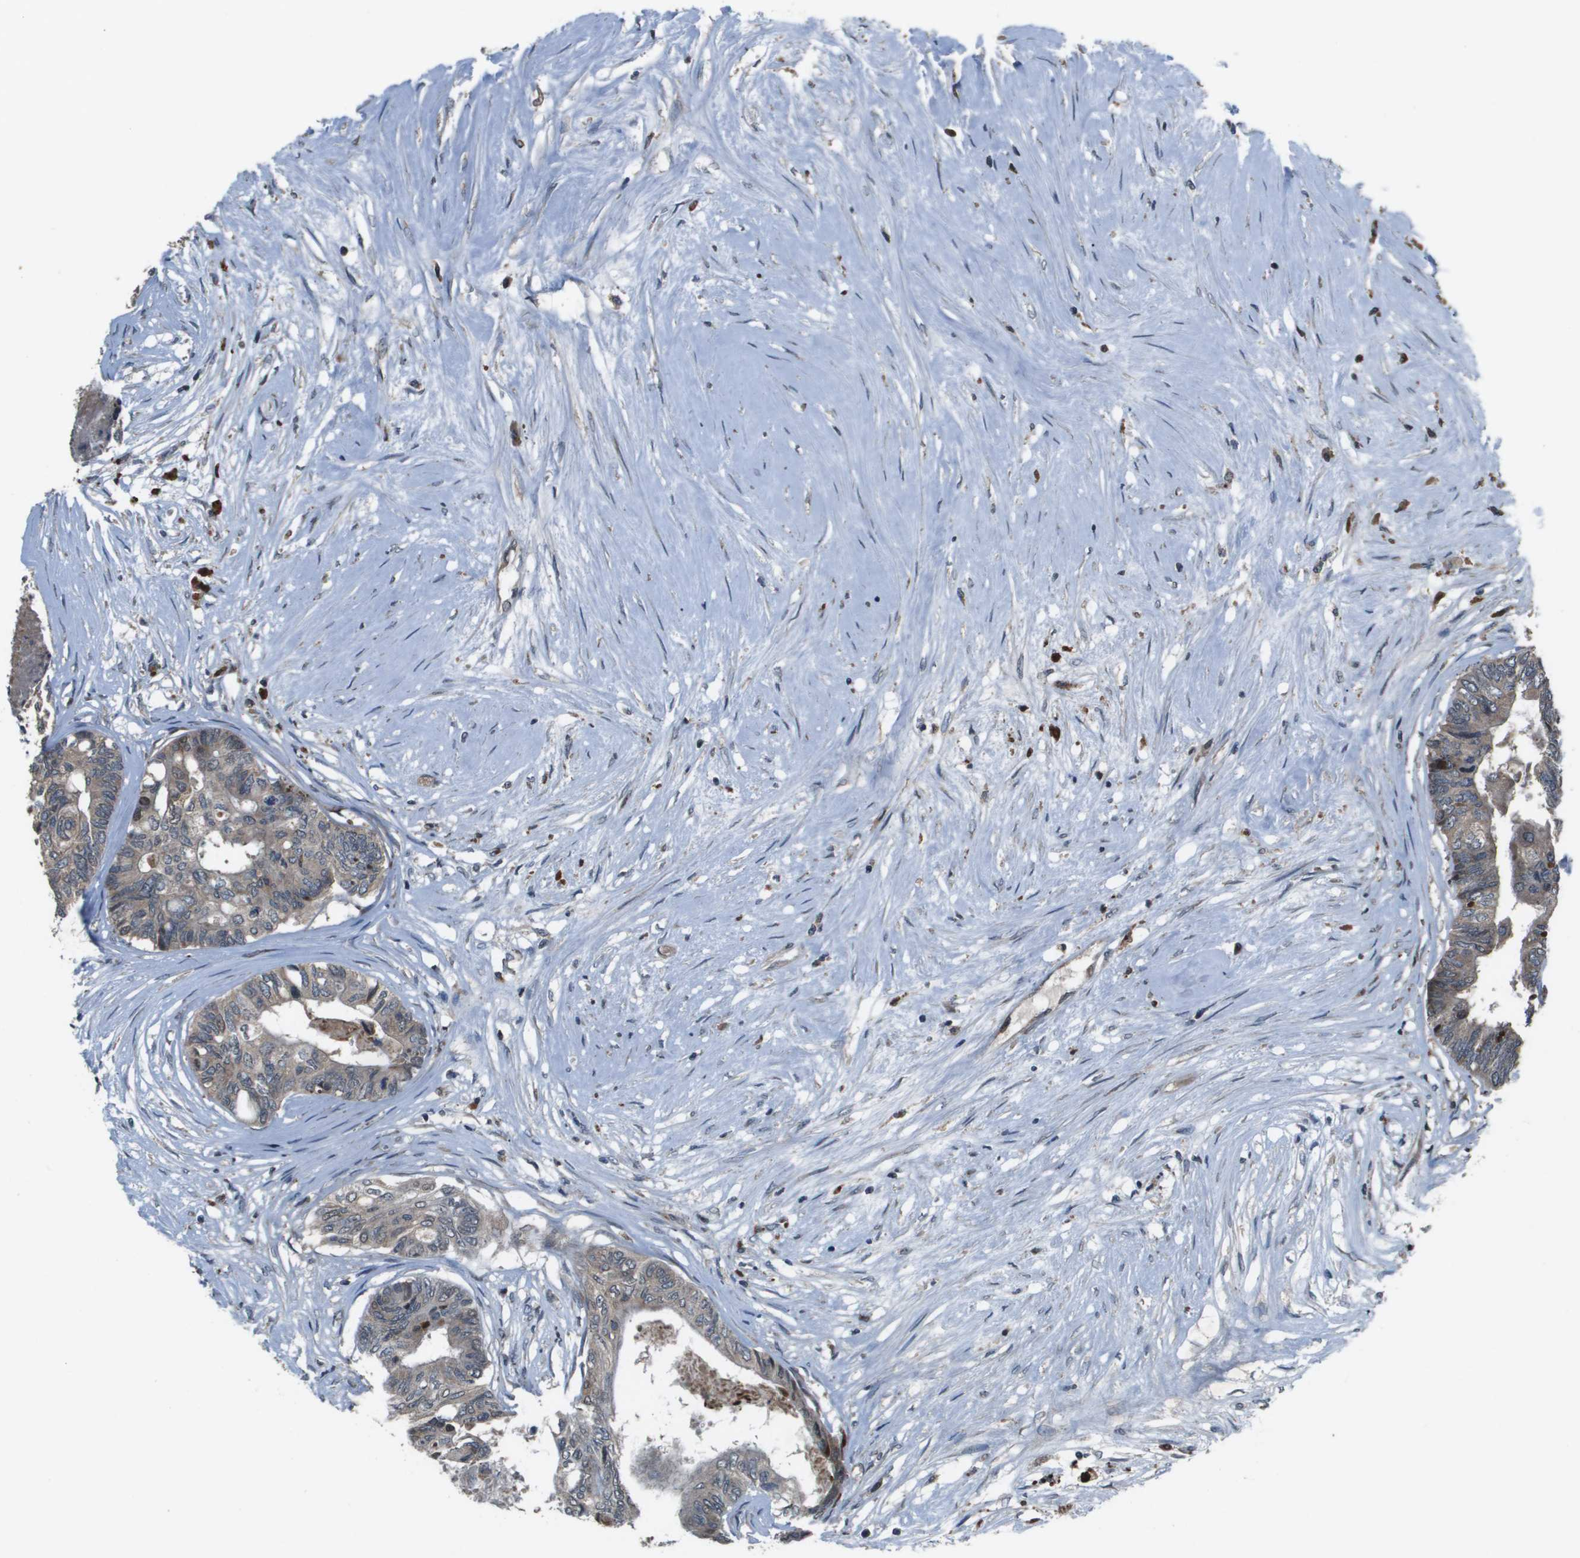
{"staining": {"intensity": "negative", "quantity": "none", "location": "none"}, "tissue": "colorectal cancer", "cell_type": "Tumor cells", "image_type": "cancer", "snomed": [{"axis": "morphology", "description": "Adenocarcinoma, NOS"}, {"axis": "topography", "description": "Rectum"}], "caption": "Immunohistochemistry (IHC) of colorectal cancer (adenocarcinoma) shows no staining in tumor cells.", "gene": "GOSR2", "patient": {"sex": "male", "age": 63}}